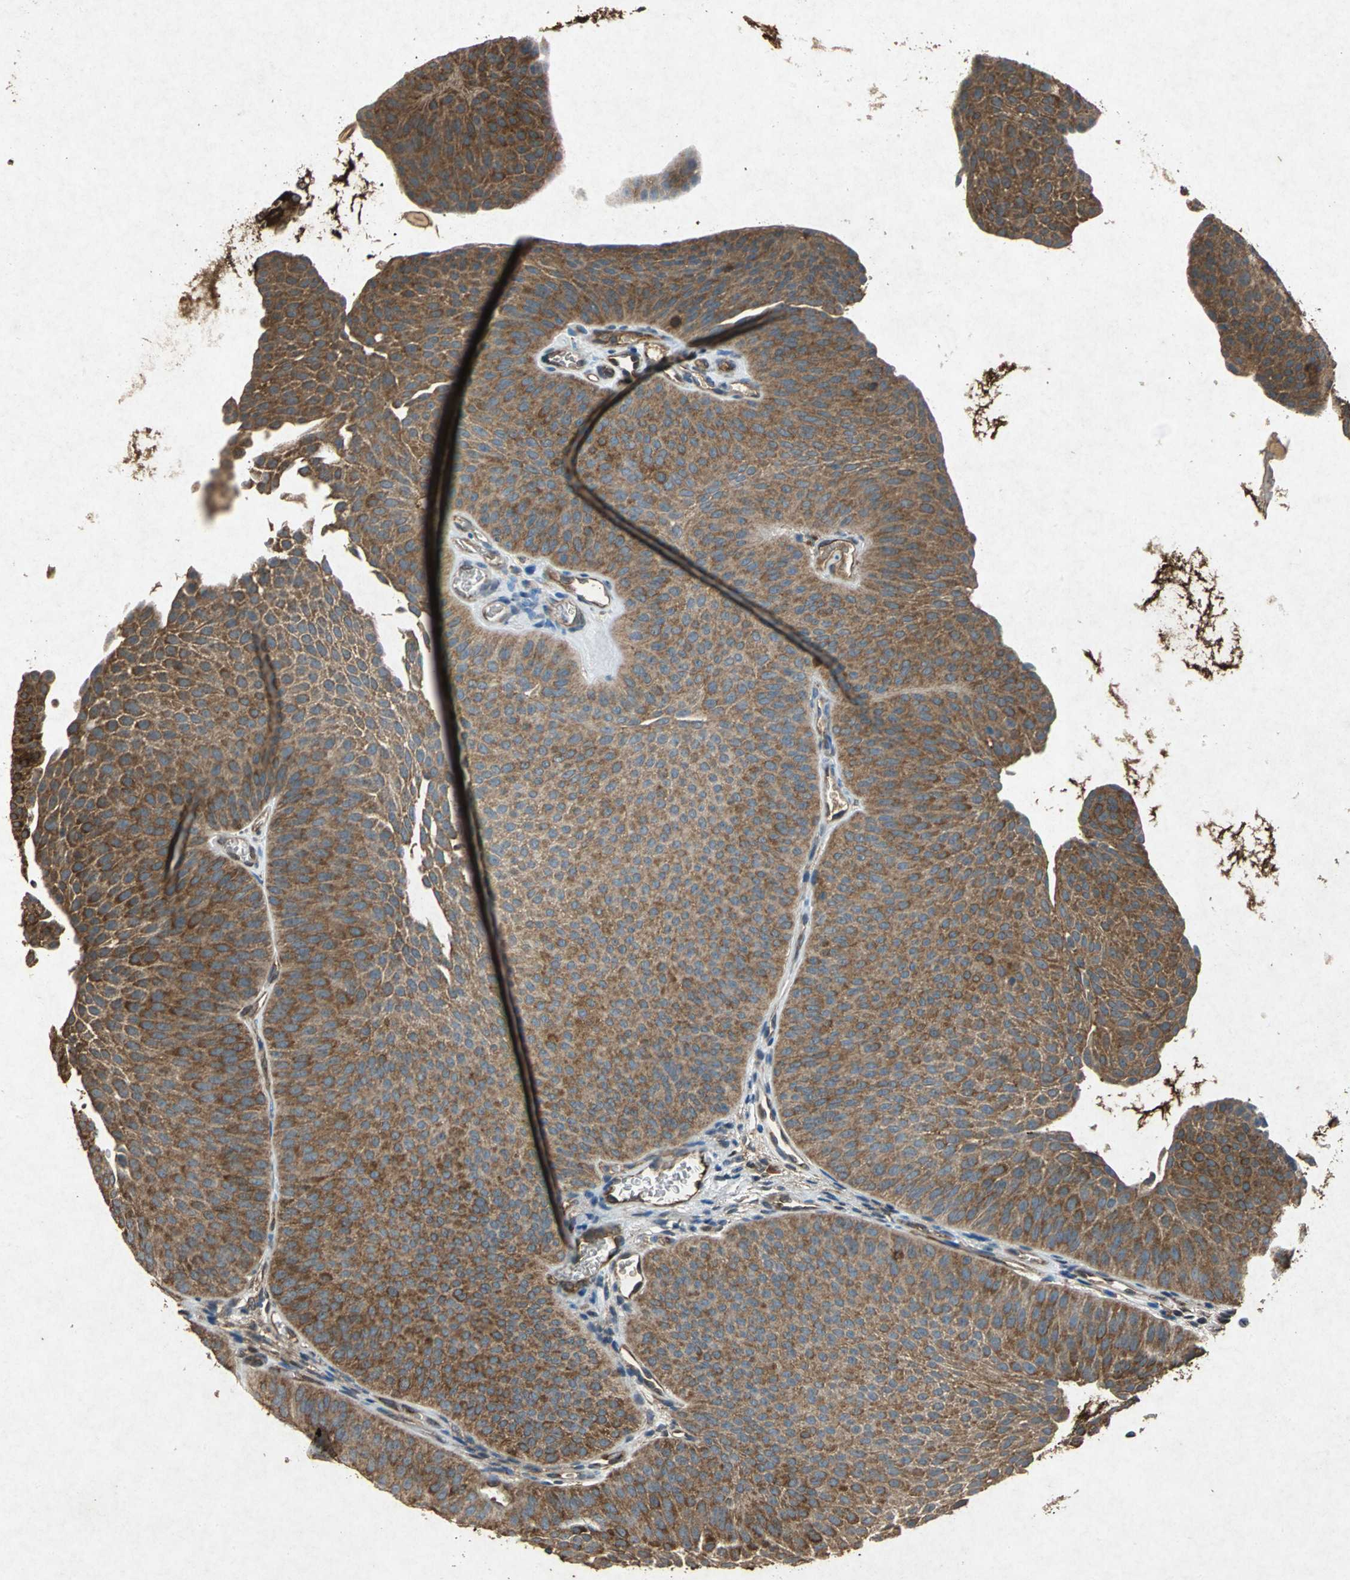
{"staining": {"intensity": "moderate", "quantity": ">75%", "location": "cytoplasmic/membranous"}, "tissue": "urothelial cancer", "cell_type": "Tumor cells", "image_type": "cancer", "snomed": [{"axis": "morphology", "description": "Urothelial carcinoma, Low grade"}, {"axis": "topography", "description": "Urinary bladder"}], "caption": "DAB immunohistochemical staining of urothelial cancer reveals moderate cytoplasmic/membranous protein positivity in about >75% of tumor cells.", "gene": "HSP90AB1", "patient": {"sex": "female", "age": 60}}